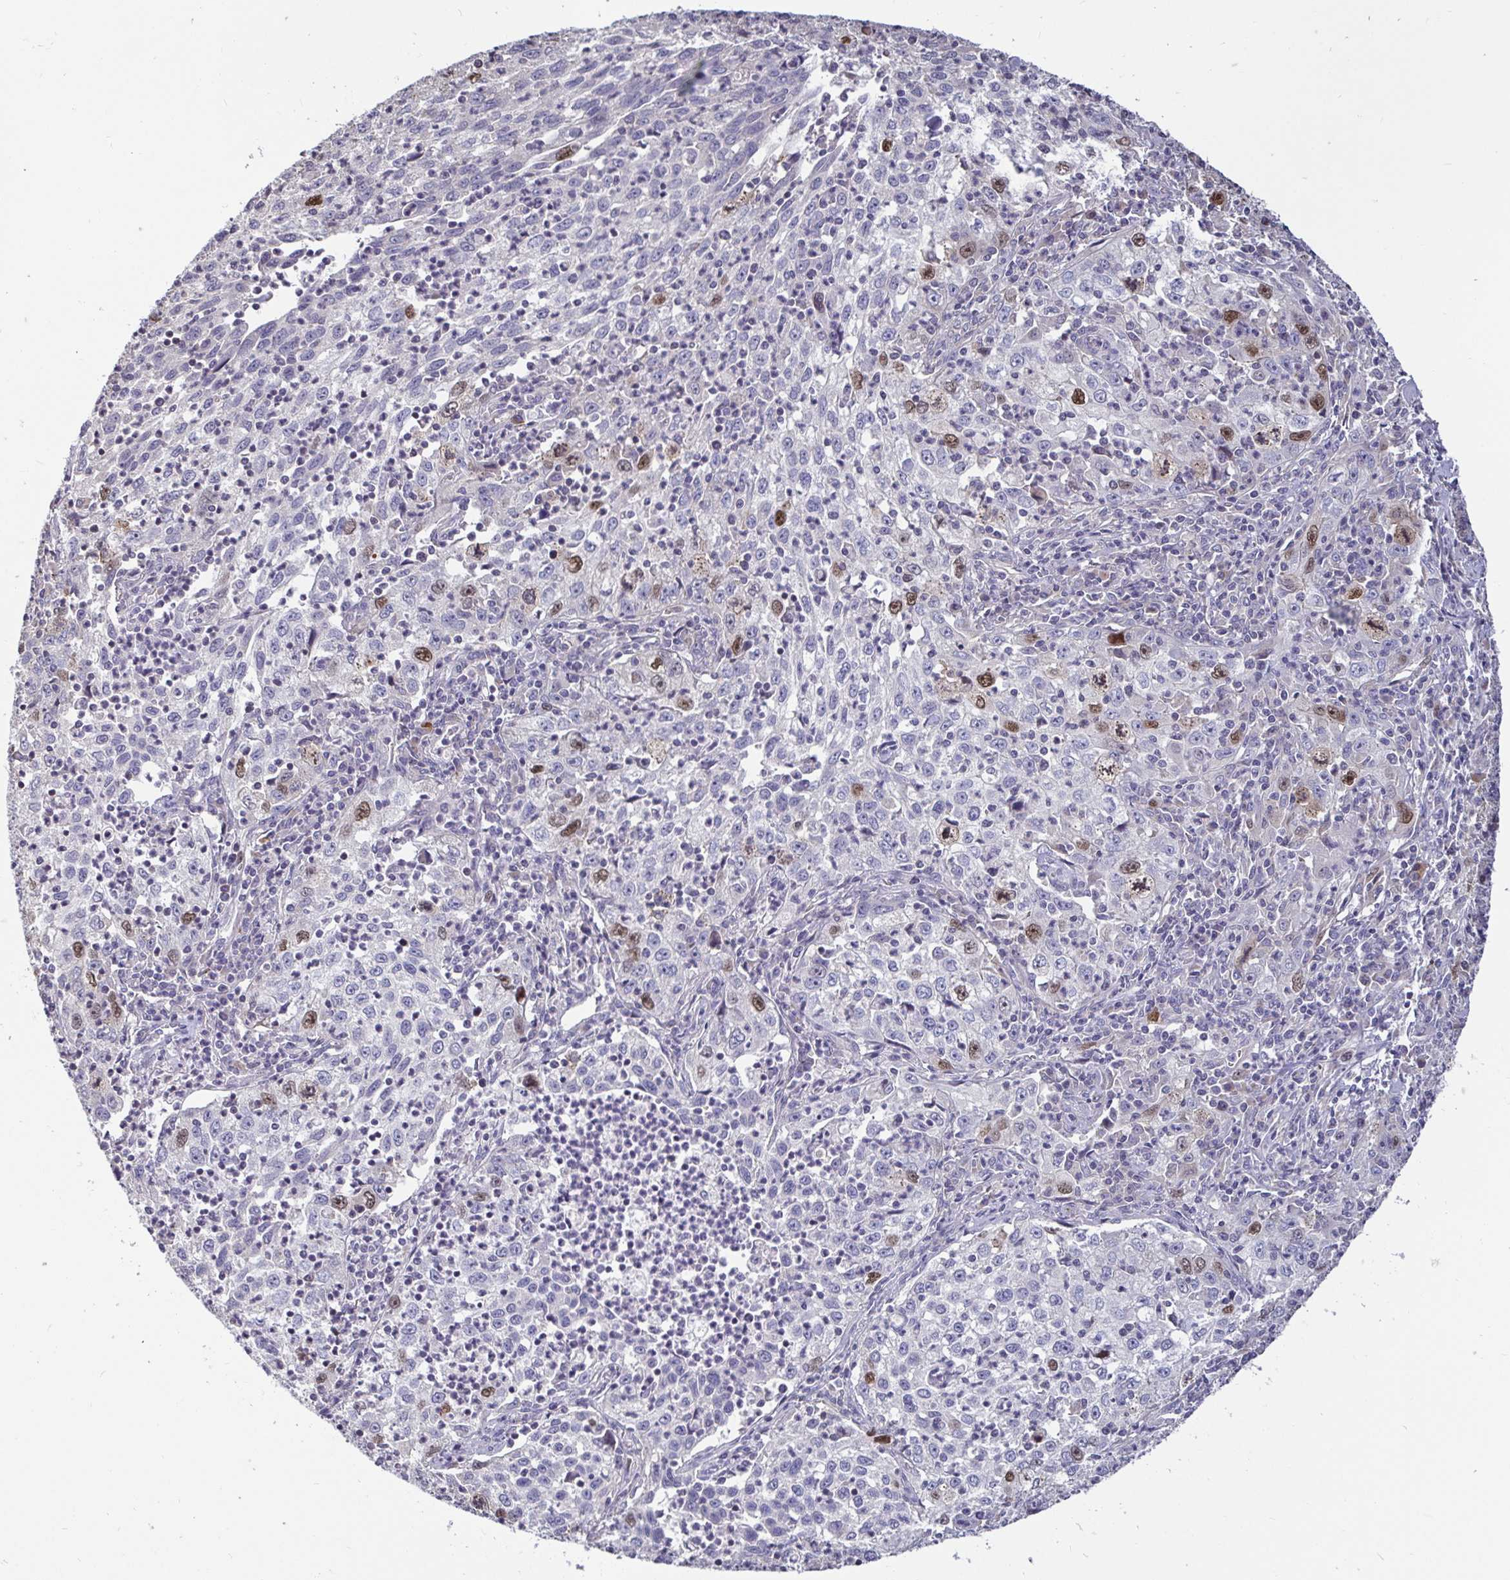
{"staining": {"intensity": "strong", "quantity": "<25%", "location": "nuclear"}, "tissue": "lung cancer", "cell_type": "Tumor cells", "image_type": "cancer", "snomed": [{"axis": "morphology", "description": "Squamous cell carcinoma, NOS"}, {"axis": "topography", "description": "Lung"}], "caption": "Protein expression analysis of human lung squamous cell carcinoma reveals strong nuclear expression in about <25% of tumor cells.", "gene": "ANLN", "patient": {"sex": "male", "age": 71}}